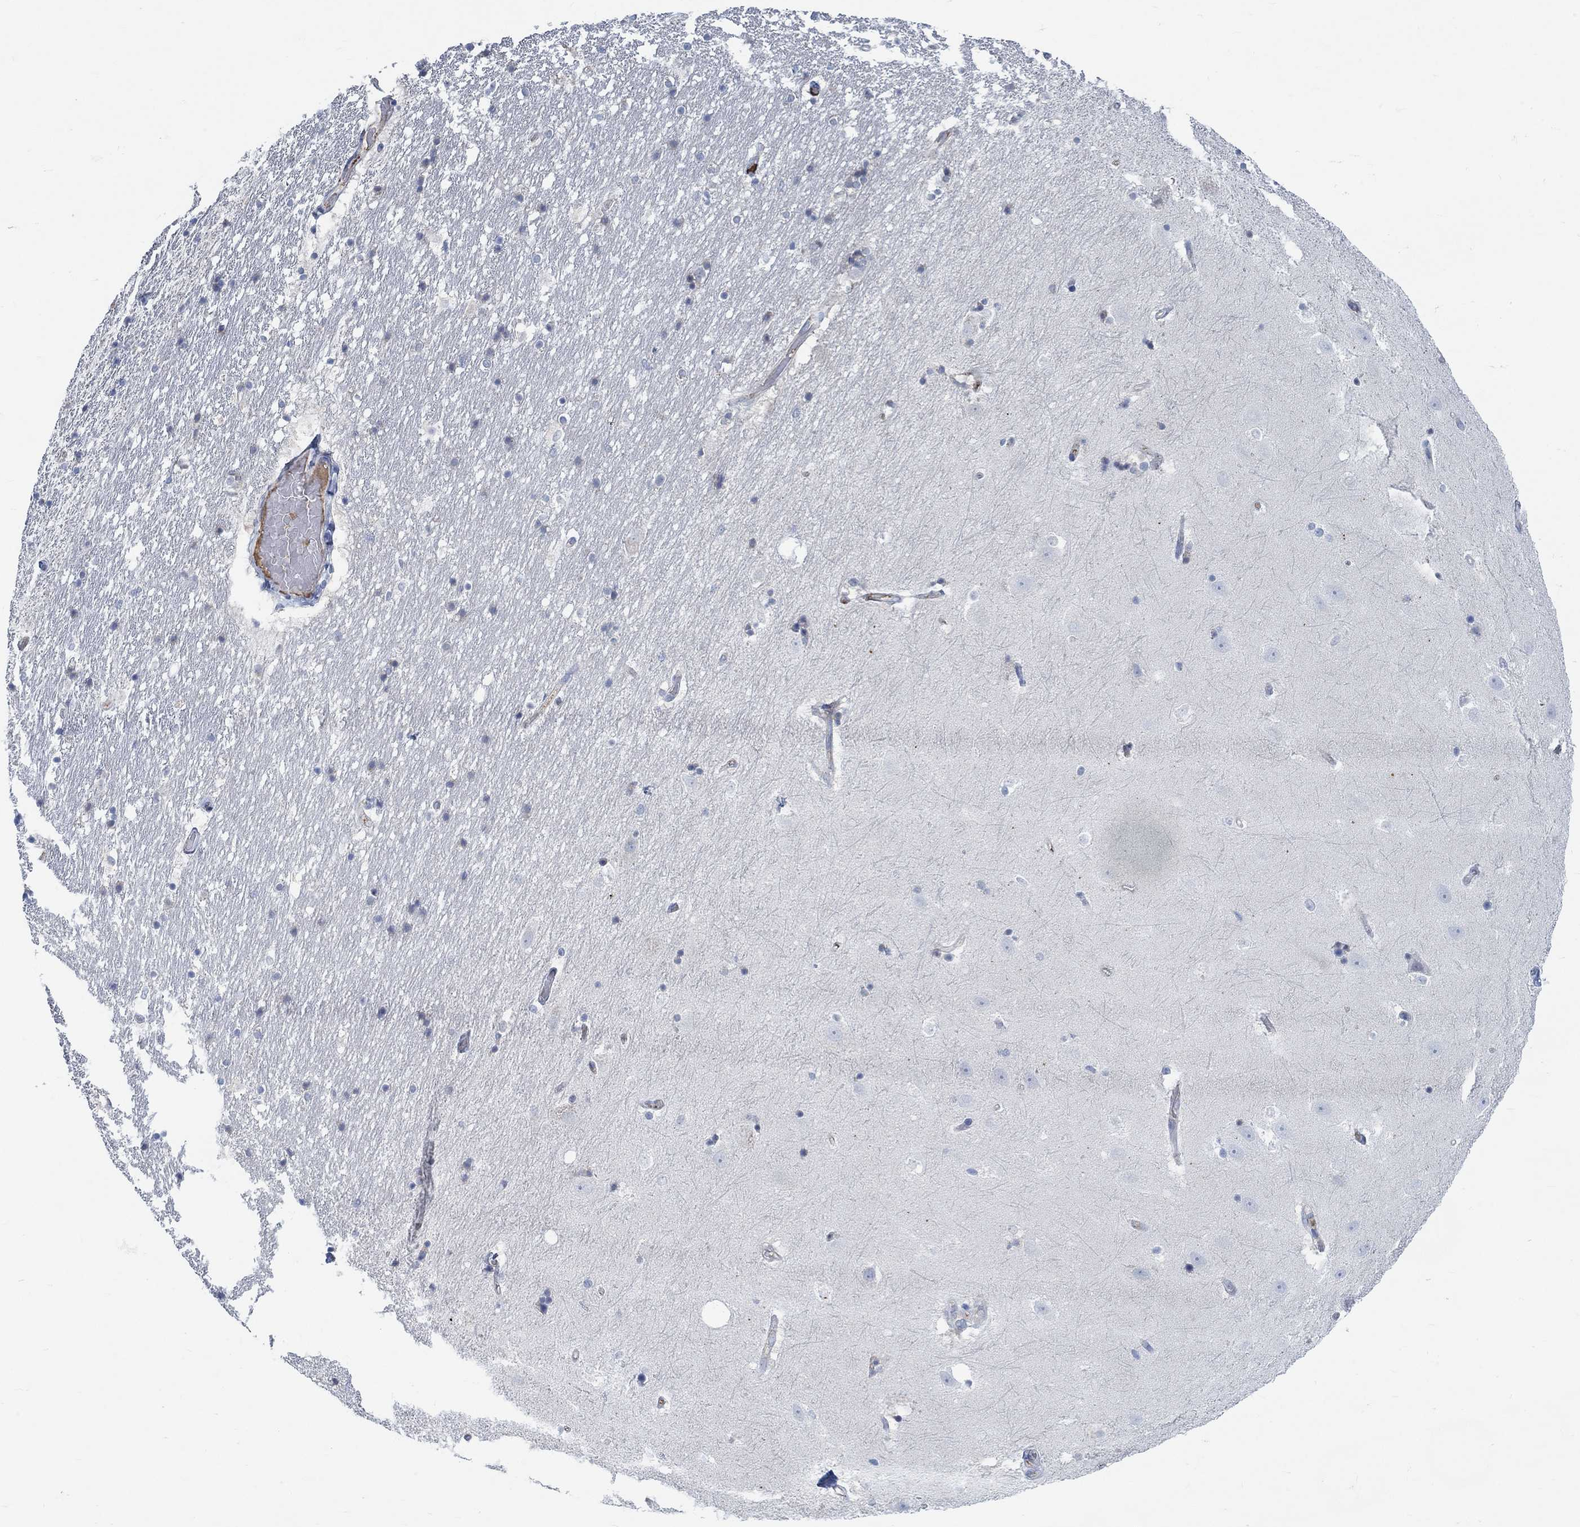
{"staining": {"intensity": "weak", "quantity": "25%-75%", "location": "cytoplasmic/membranous"}, "tissue": "hippocampus", "cell_type": "Glial cells", "image_type": "normal", "snomed": [{"axis": "morphology", "description": "Normal tissue, NOS"}, {"axis": "topography", "description": "Hippocampus"}], "caption": "Protein staining of unremarkable hippocampus shows weak cytoplasmic/membranous positivity in approximately 25%-75% of glial cells.", "gene": "TEKT4", "patient": {"sex": "male", "age": 49}}